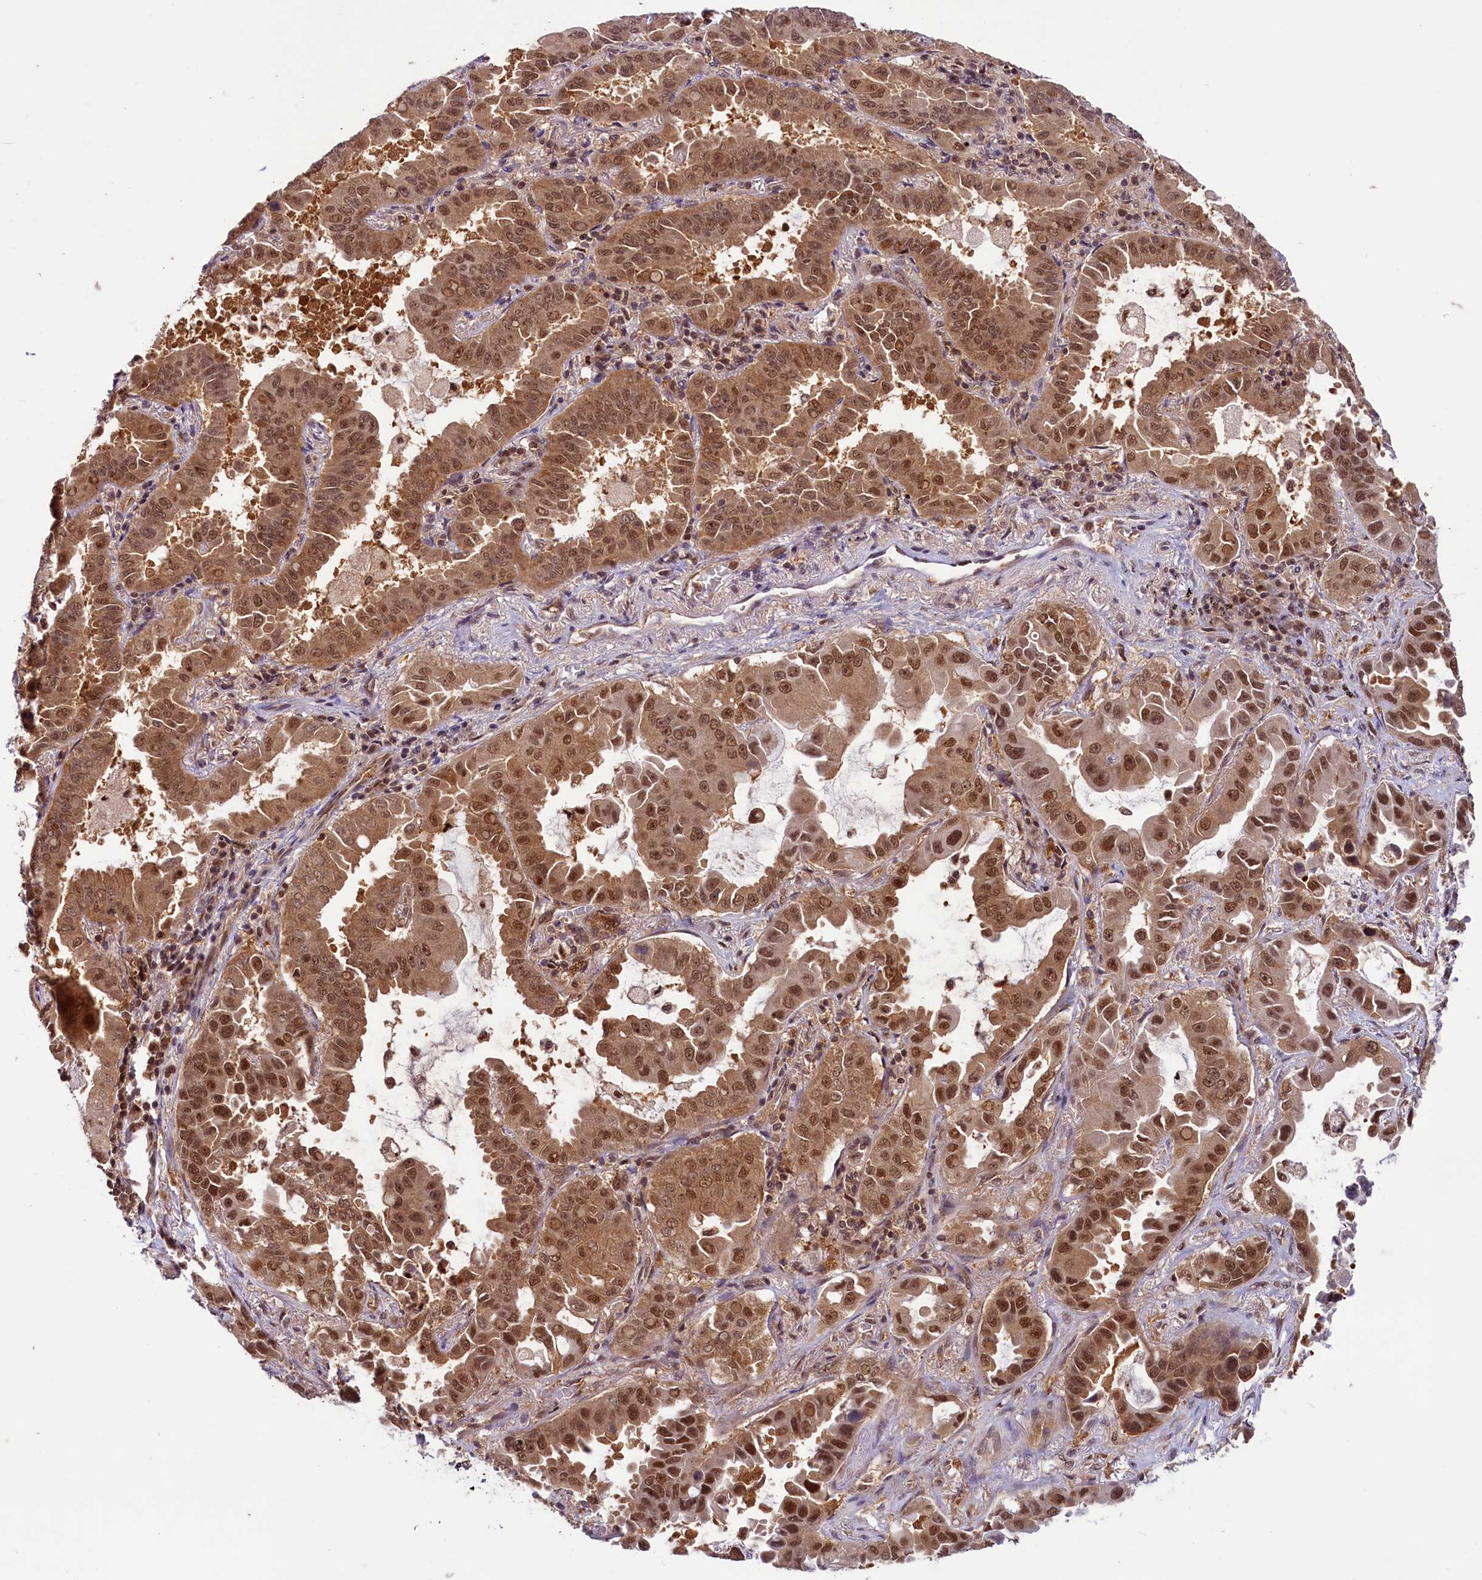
{"staining": {"intensity": "moderate", "quantity": ">75%", "location": "cytoplasmic/membranous,nuclear"}, "tissue": "lung cancer", "cell_type": "Tumor cells", "image_type": "cancer", "snomed": [{"axis": "morphology", "description": "Adenocarcinoma, NOS"}, {"axis": "topography", "description": "Lung"}], "caption": "Lung cancer stained with immunohistochemistry shows moderate cytoplasmic/membranous and nuclear positivity in approximately >75% of tumor cells.", "gene": "SLC7A6OS", "patient": {"sex": "male", "age": 64}}